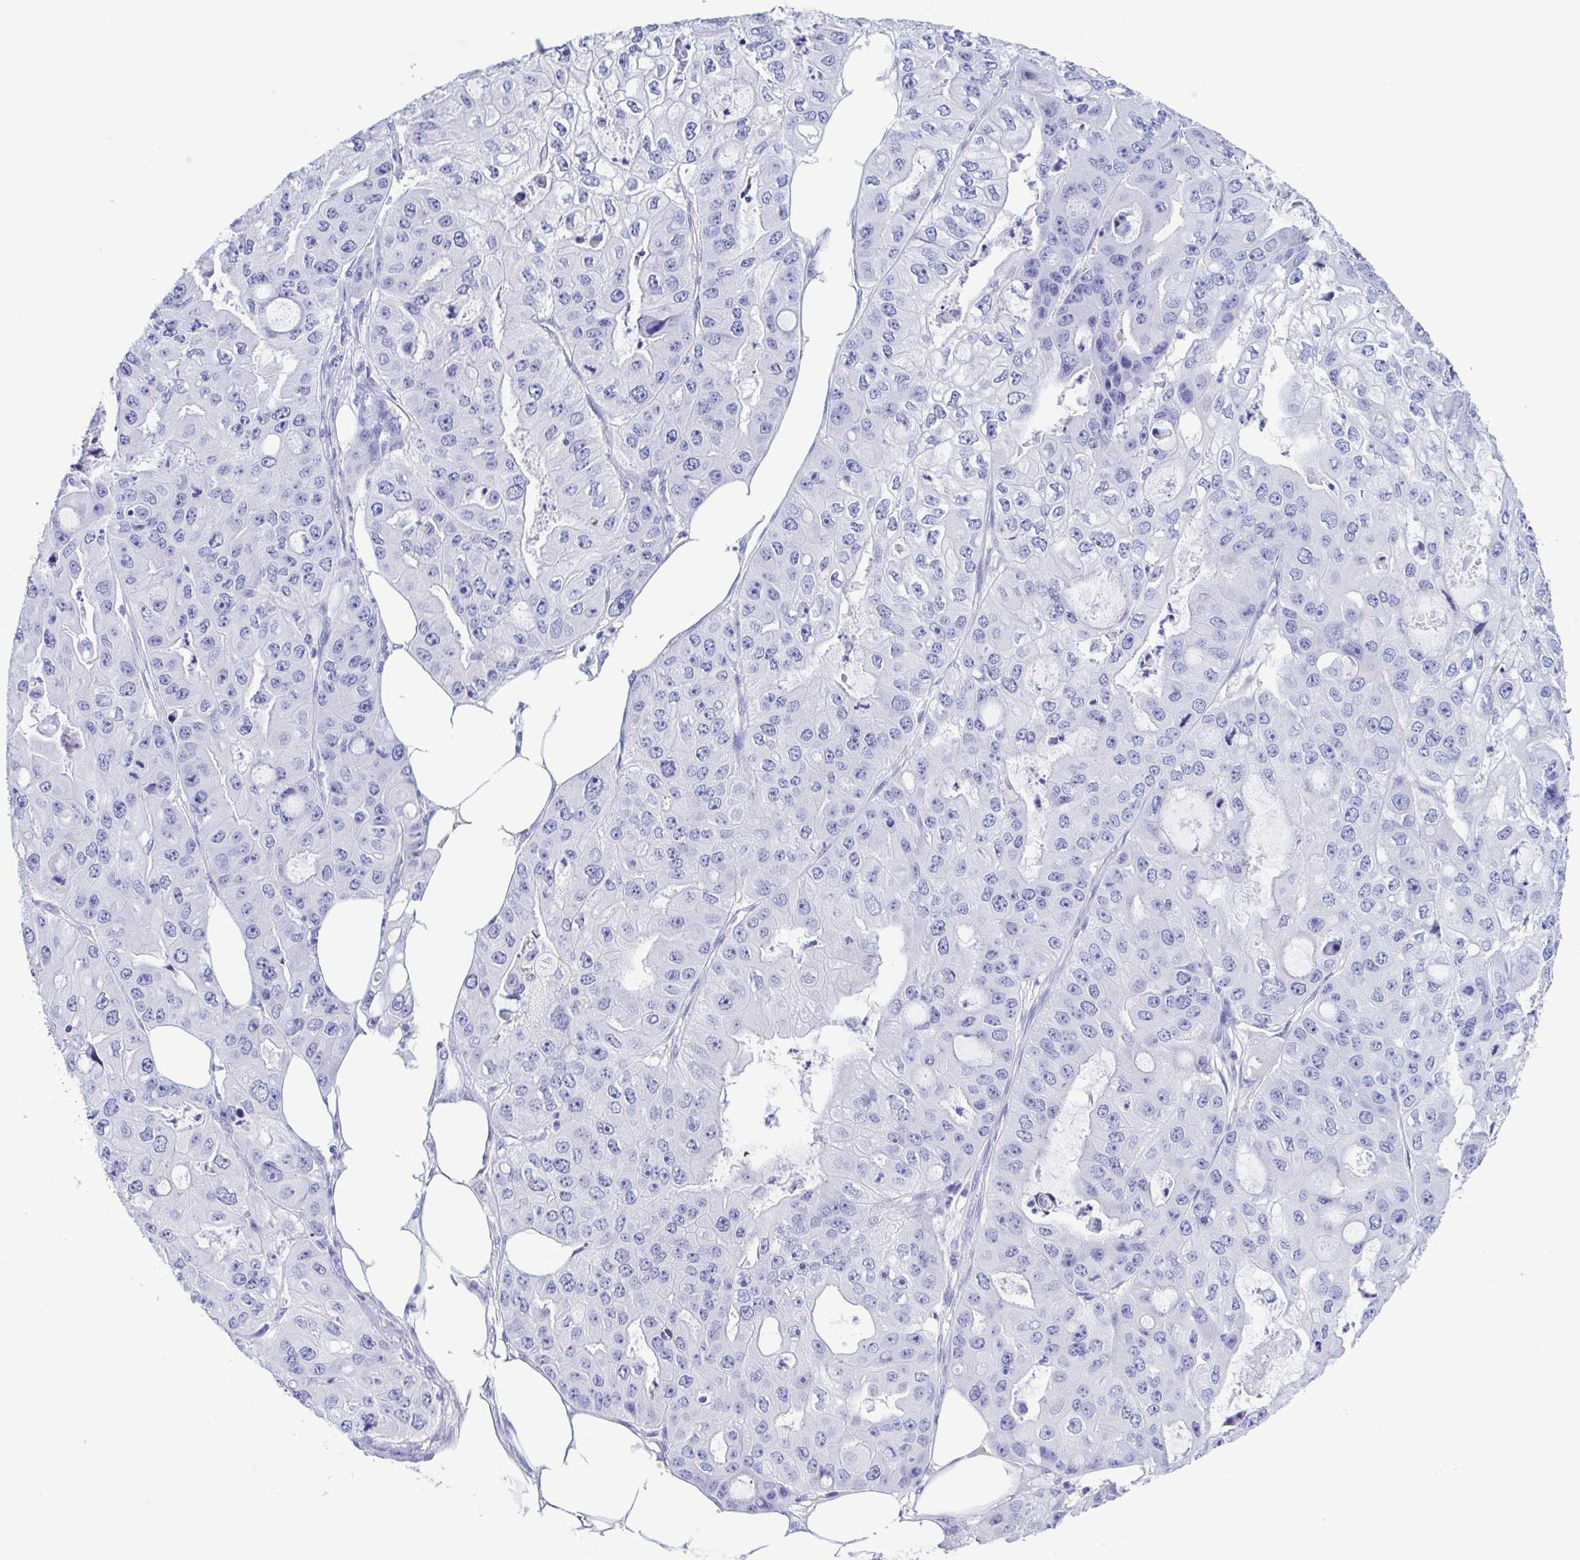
{"staining": {"intensity": "negative", "quantity": "none", "location": "none"}, "tissue": "ovarian cancer", "cell_type": "Tumor cells", "image_type": "cancer", "snomed": [{"axis": "morphology", "description": "Cystadenocarcinoma, serous, NOS"}, {"axis": "topography", "description": "Ovary"}], "caption": "IHC of human ovarian cancer (serous cystadenocarcinoma) displays no positivity in tumor cells.", "gene": "TSPY2", "patient": {"sex": "female", "age": 56}}